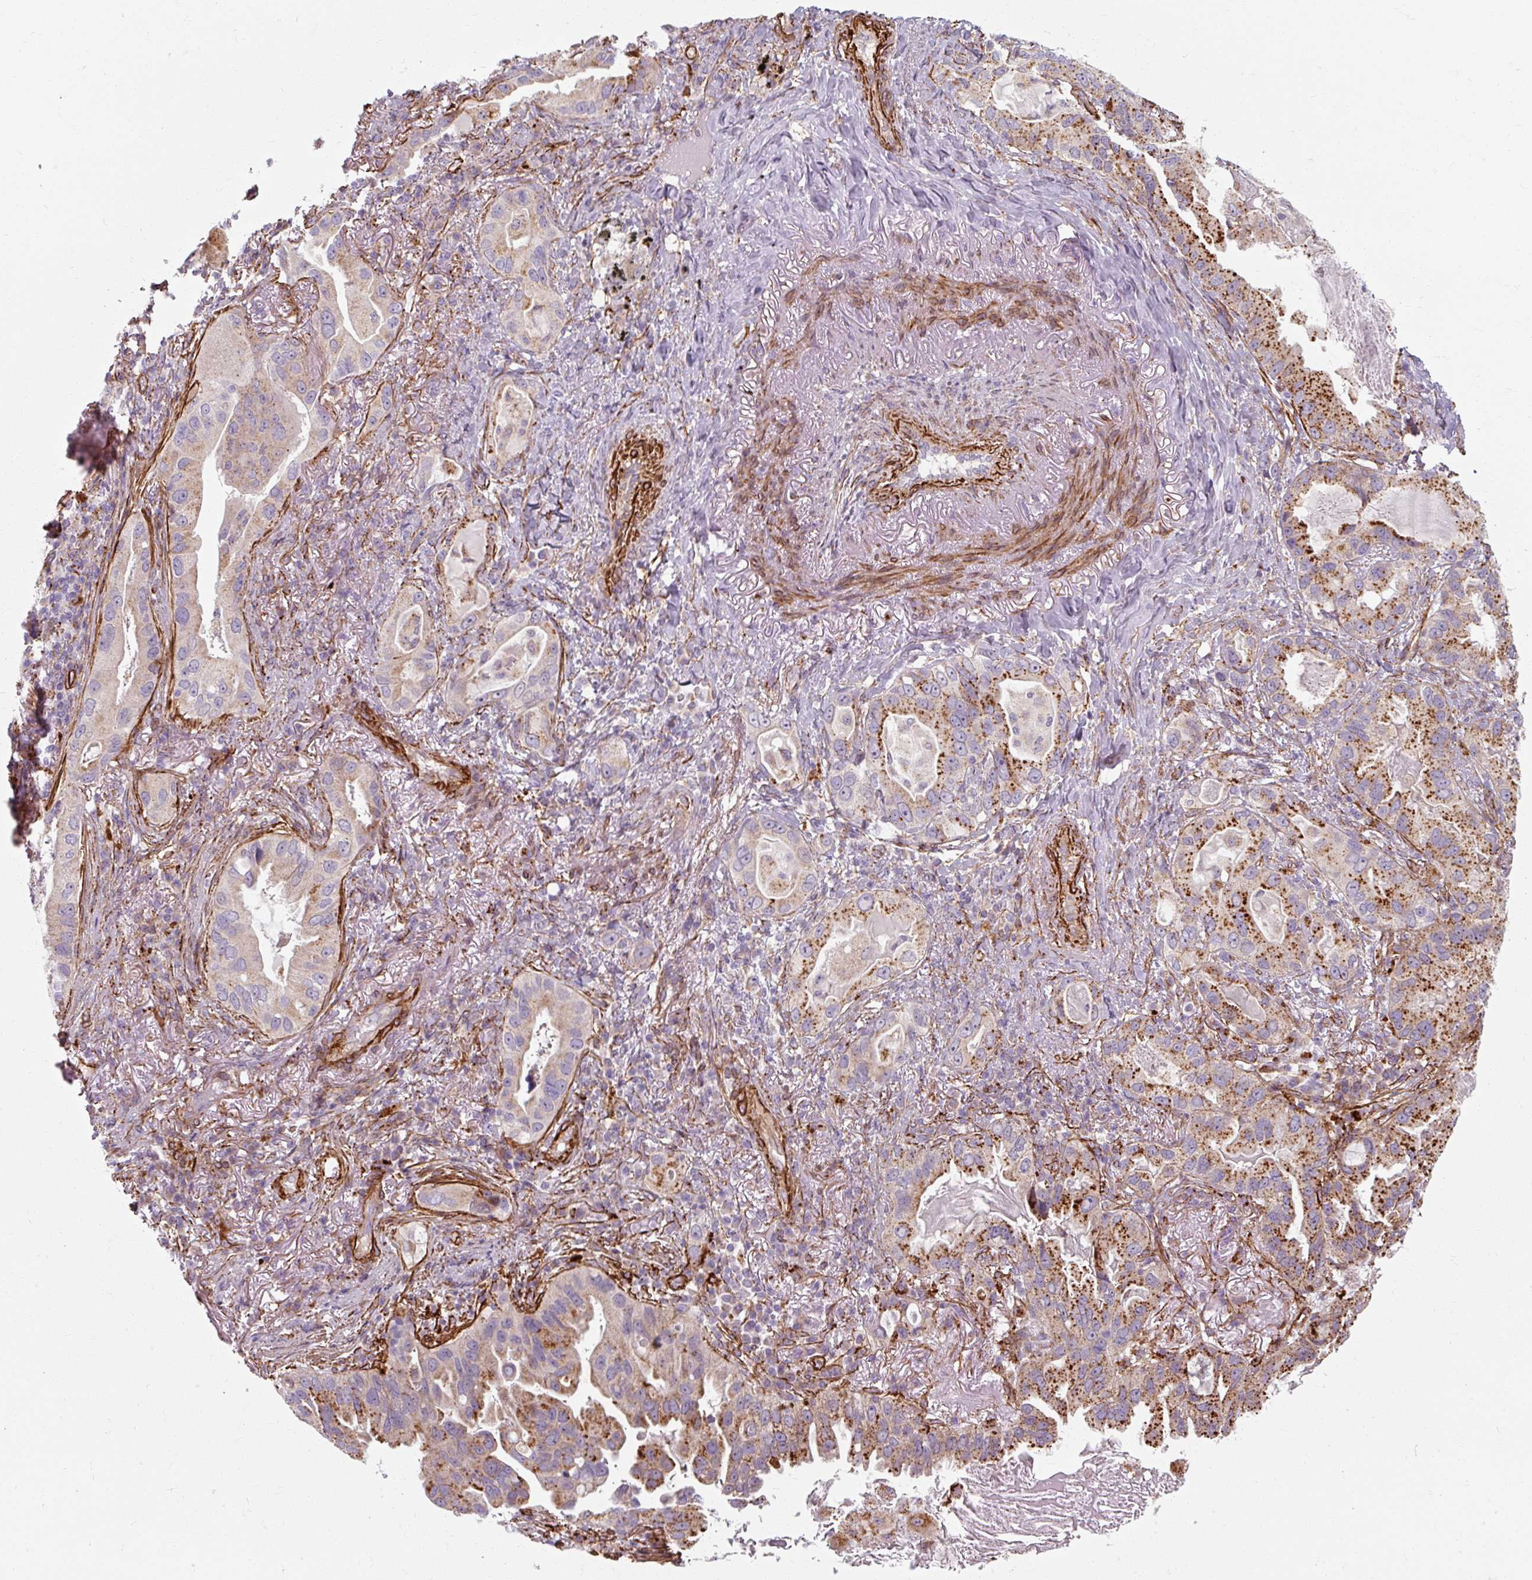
{"staining": {"intensity": "moderate", "quantity": "<25%", "location": "cytoplasmic/membranous"}, "tissue": "lung cancer", "cell_type": "Tumor cells", "image_type": "cancer", "snomed": [{"axis": "morphology", "description": "Adenocarcinoma, NOS"}, {"axis": "topography", "description": "Lung"}], "caption": "Immunohistochemical staining of human lung adenocarcinoma demonstrates low levels of moderate cytoplasmic/membranous protein positivity in about <25% of tumor cells.", "gene": "MRPS5", "patient": {"sex": "female", "age": 69}}